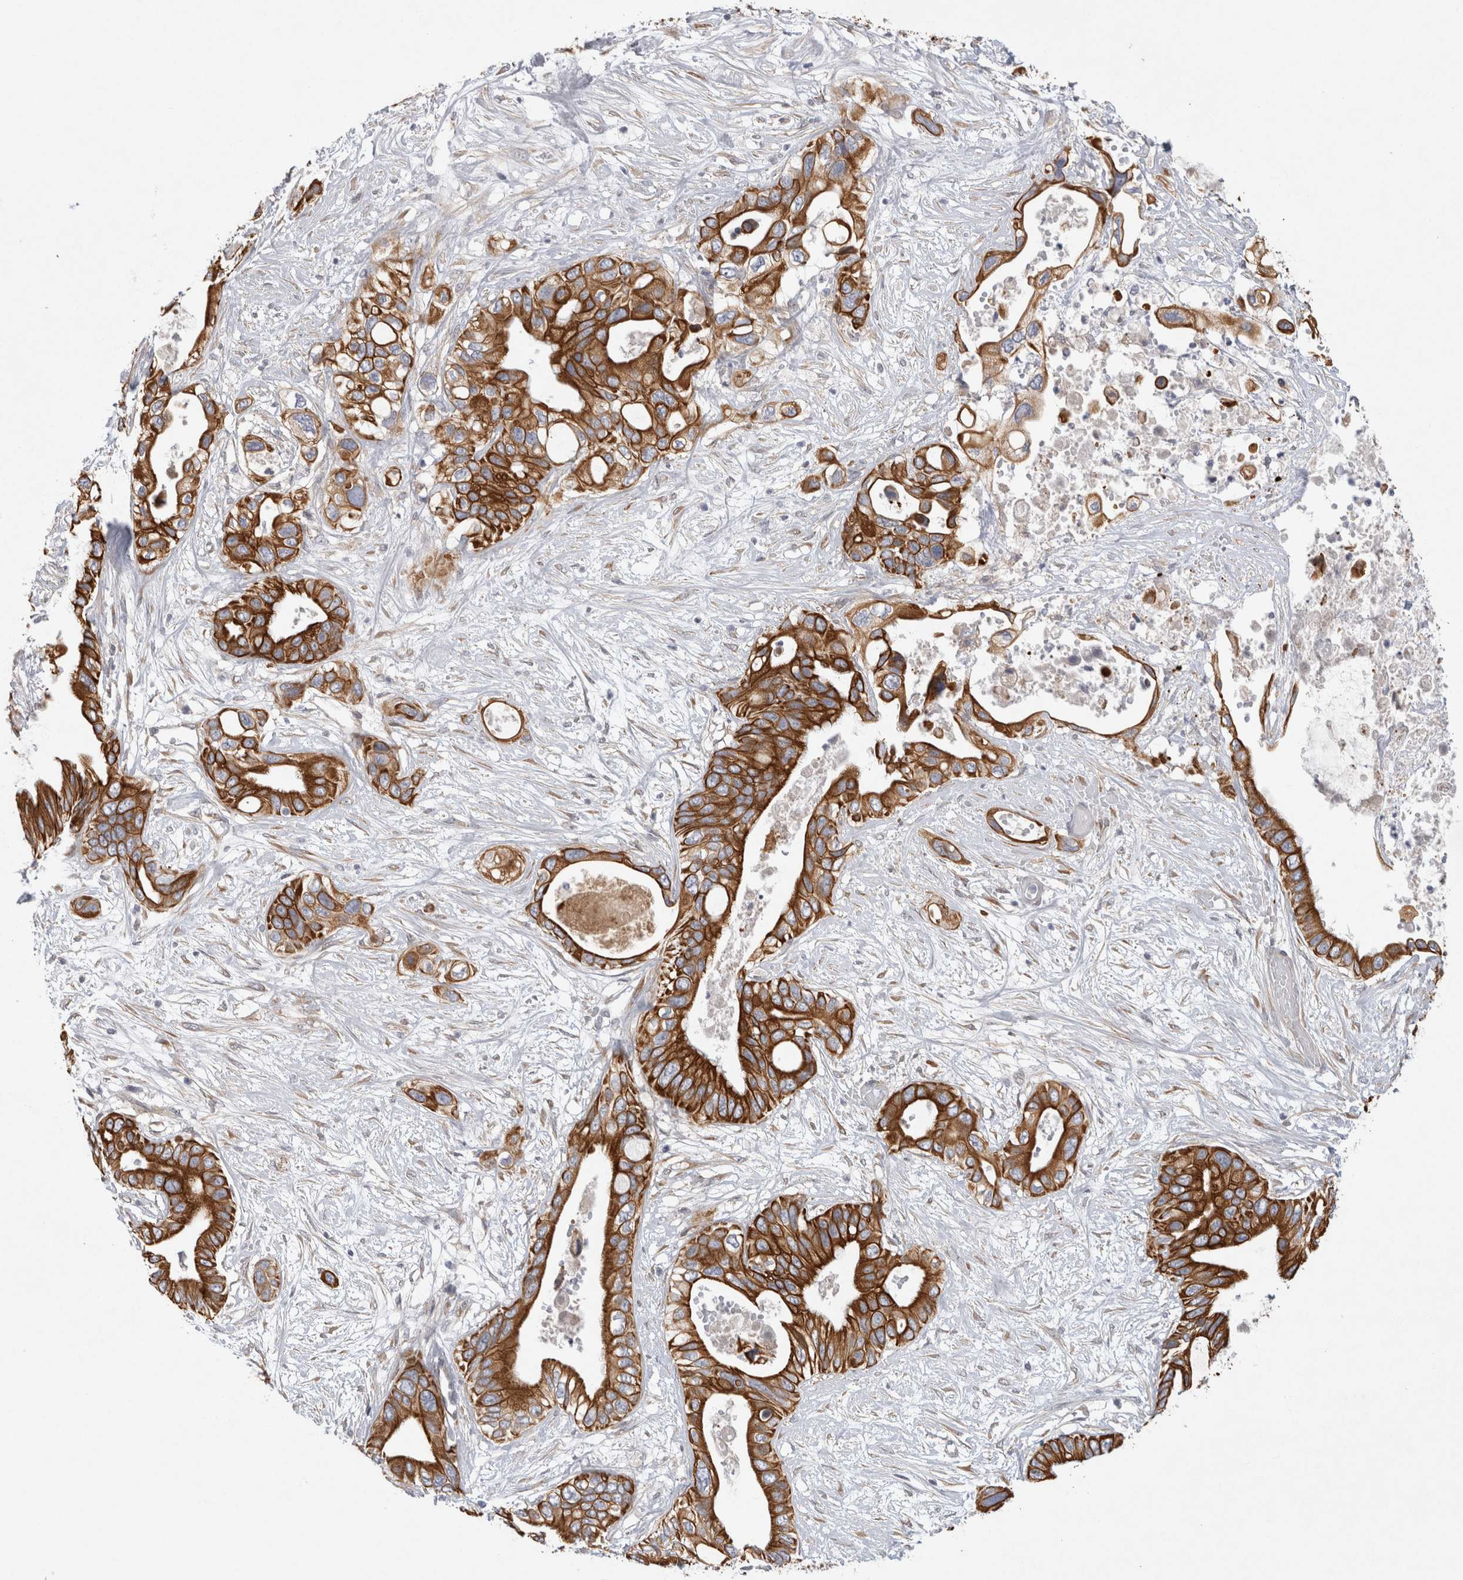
{"staining": {"intensity": "strong", "quantity": ">75%", "location": "cytoplasmic/membranous"}, "tissue": "pancreatic cancer", "cell_type": "Tumor cells", "image_type": "cancer", "snomed": [{"axis": "morphology", "description": "Adenocarcinoma, NOS"}, {"axis": "topography", "description": "Pancreas"}], "caption": "Approximately >75% of tumor cells in pancreatic cancer display strong cytoplasmic/membranous protein staining as visualized by brown immunohistochemical staining.", "gene": "BZW2", "patient": {"sex": "male", "age": 66}}